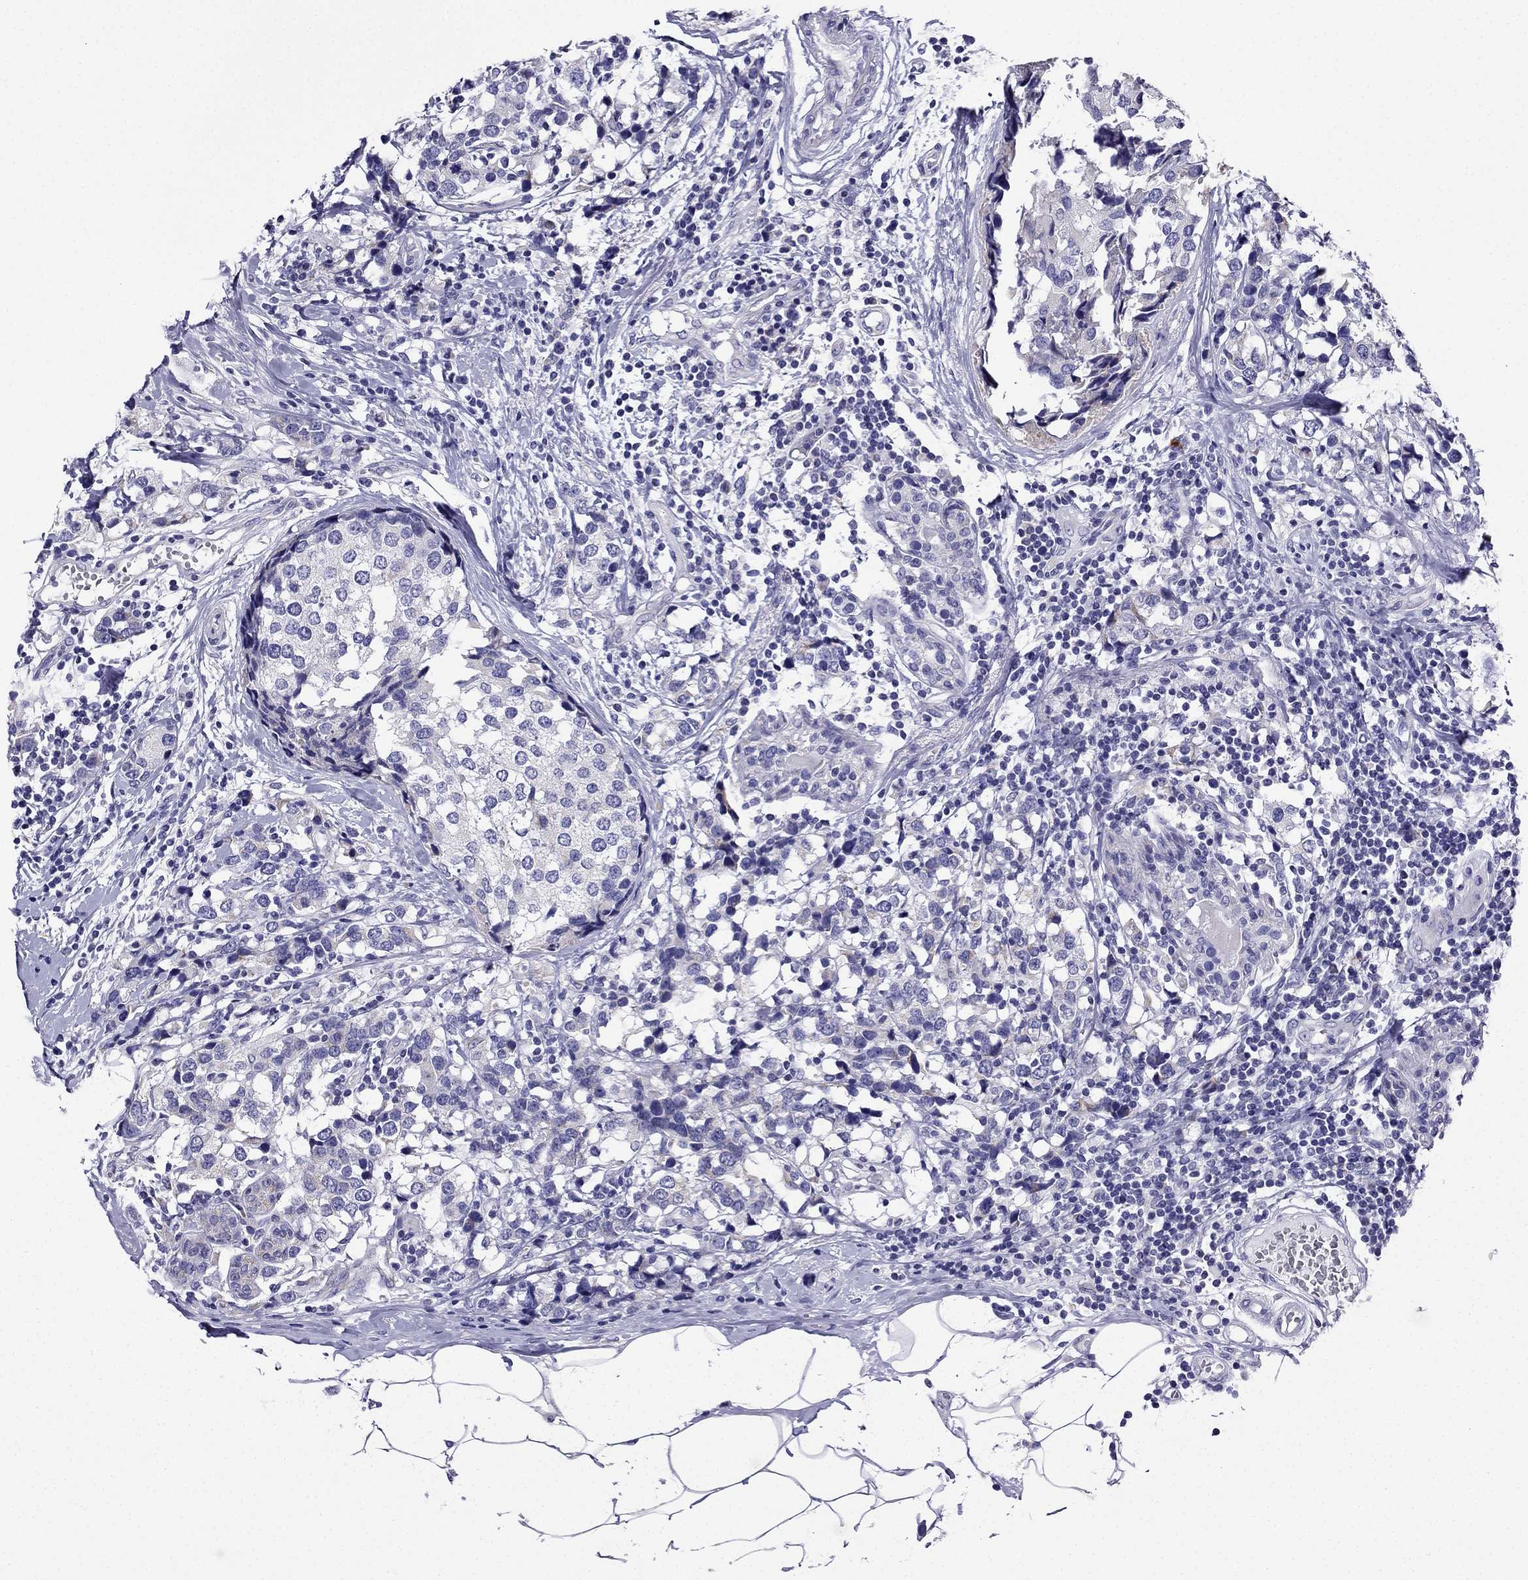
{"staining": {"intensity": "negative", "quantity": "none", "location": "none"}, "tissue": "breast cancer", "cell_type": "Tumor cells", "image_type": "cancer", "snomed": [{"axis": "morphology", "description": "Lobular carcinoma"}, {"axis": "topography", "description": "Breast"}], "caption": "Photomicrograph shows no protein expression in tumor cells of breast cancer (lobular carcinoma) tissue. (DAB immunohistochemistry, high magnification).", "gene": "KIF5A", "patient": {"sex": "female", "age": 59}}